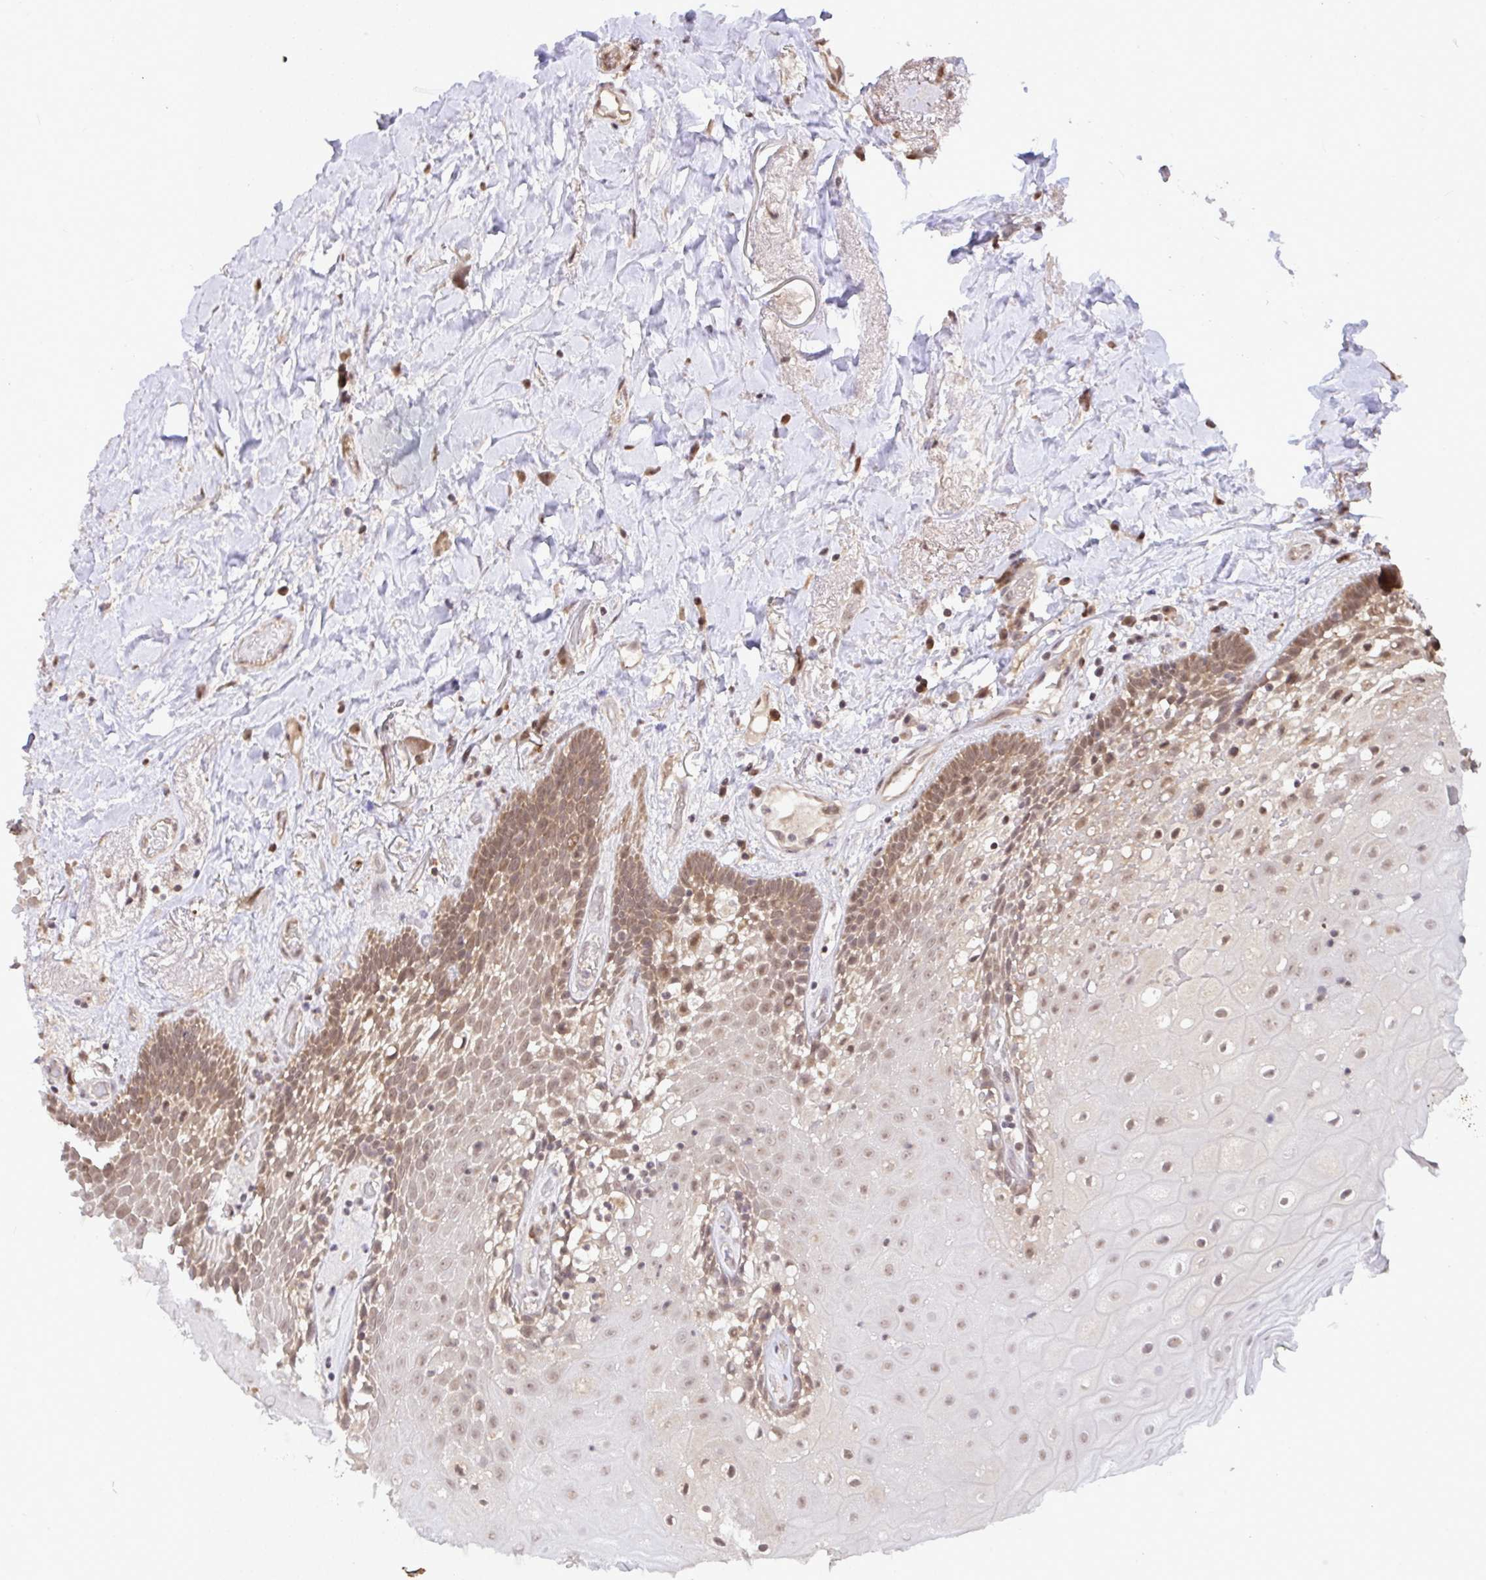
{"staining": {"intensity": "moderate", "quantity": ">75%", "location": "cytoplasmic/membranous,nuclear"}, "tissue": "oral mucosa", "cell_type": "Squamous epithelial cells", "image_type": "normal", "snomed": [{"axis": "morphology", "description": "Normal tissue, NOS"}, {"axis": "morphology", "description": "Squamous cell carcinoma, NOS"}, {"axis": "topography", "description": "Oral tissue"}, {"axis": "topography", "description": "Head-Neck"}], "caption": "Immunohistochemical staining of benign human oral mucosa demonstrates >75% levels of moderate cytoplasmic/membranous,nuclear protein positivity in approximately >75% of squamous epithelial cells.", "gene": "C12orf57", "patient": {"sex": "male", "age": 64}}